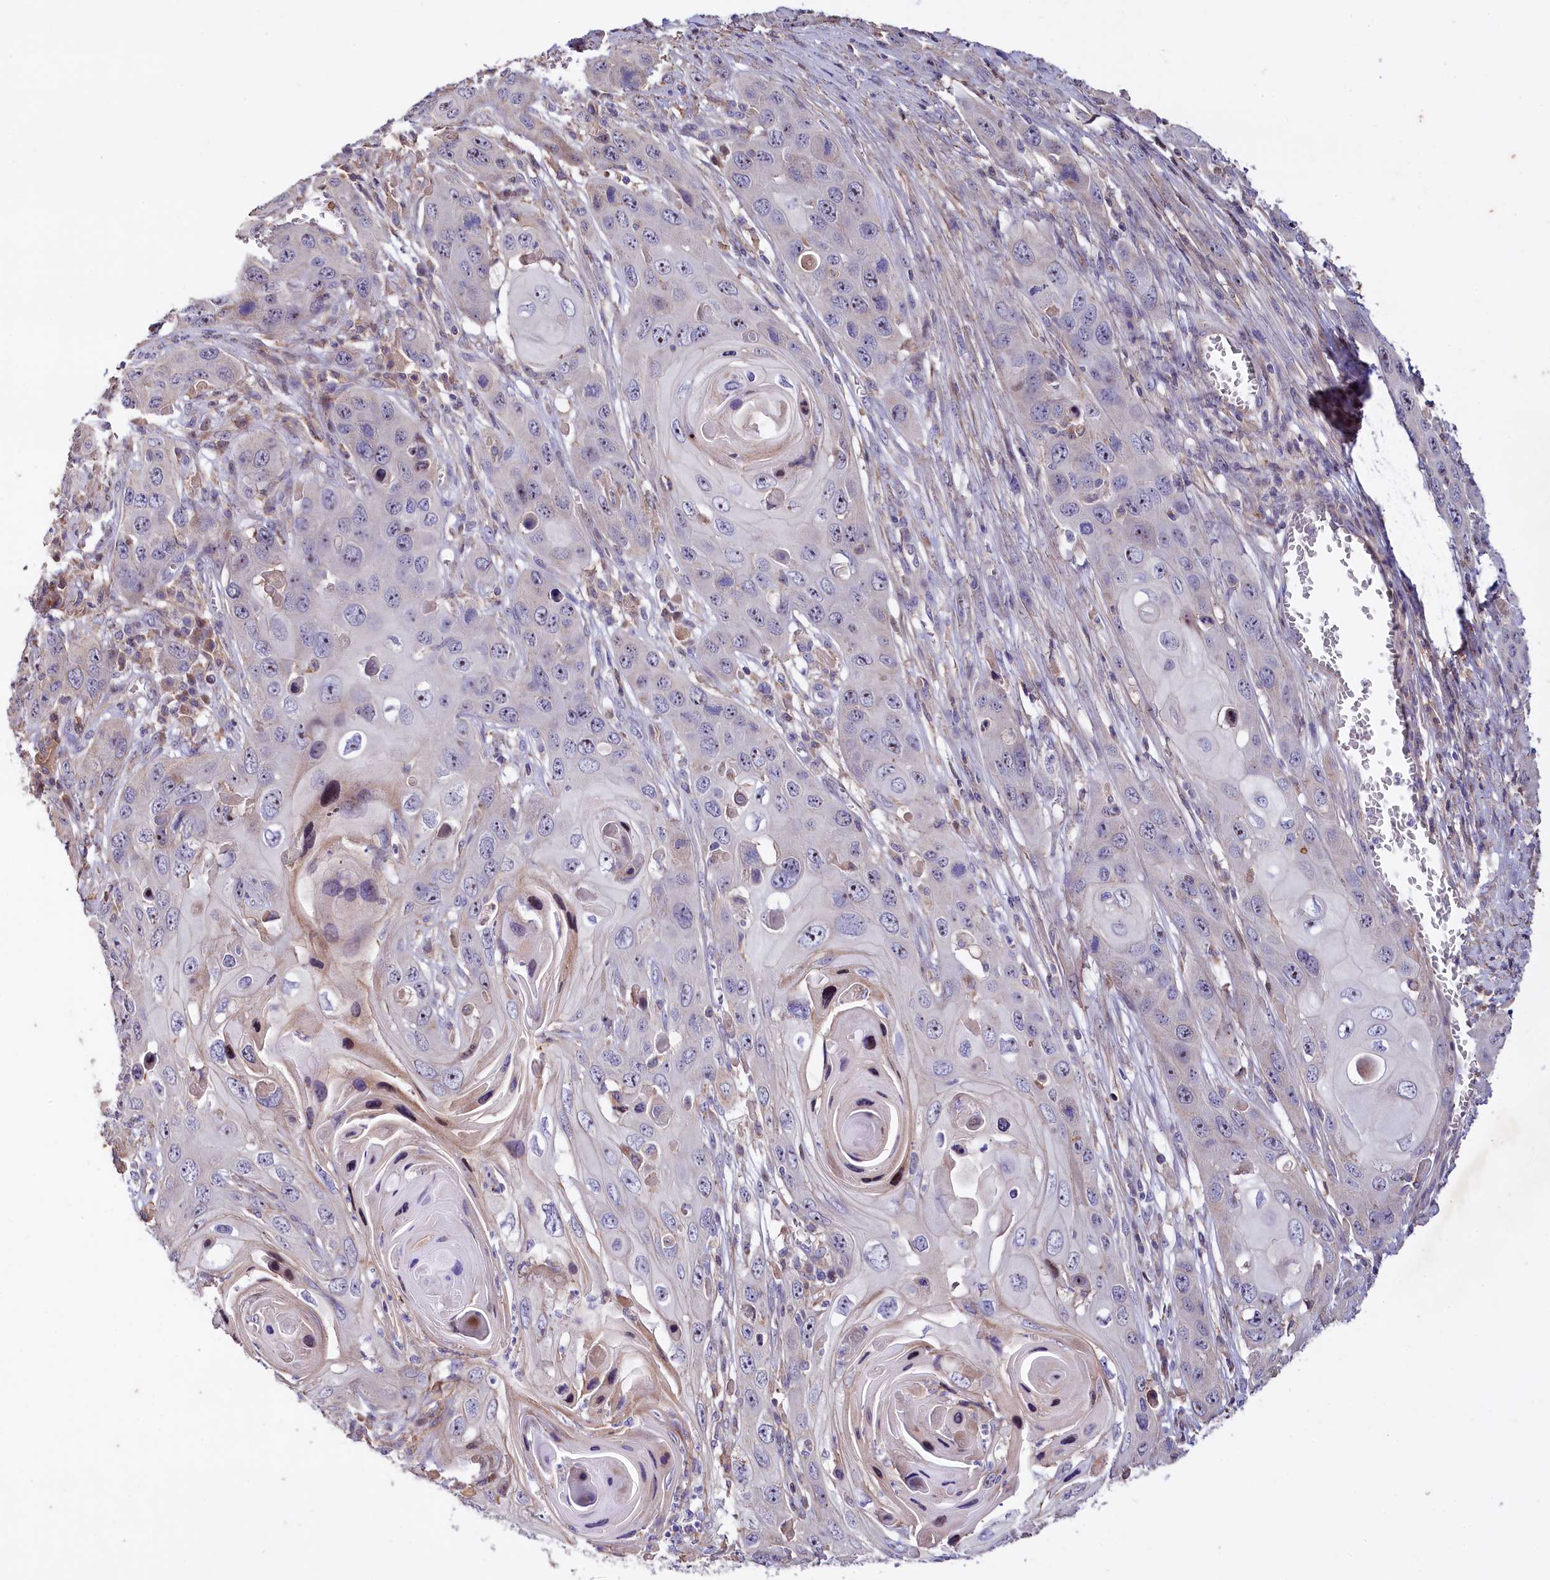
{"staining": {"intensity": "weak", "quantity": "<25%", "location": "cytoplasmic/membranous,nuclear"}, "tissue": "skin cancer", "cell_type": "Tumor cells", "image_type": "cancer", "snomed": [{"axis": "morphology", "description": "Squamous cell carcinoma, NOS"}, {"axis": "topography", "description": "Skin"}], "caption": "Immunohistochemical staining of human skin cancer exhibits no significant positivity in tumor cells. Nuclei are stained in blue.", "gene": "RPUSD3", "patient": {"sex": "male", "age": 55}}